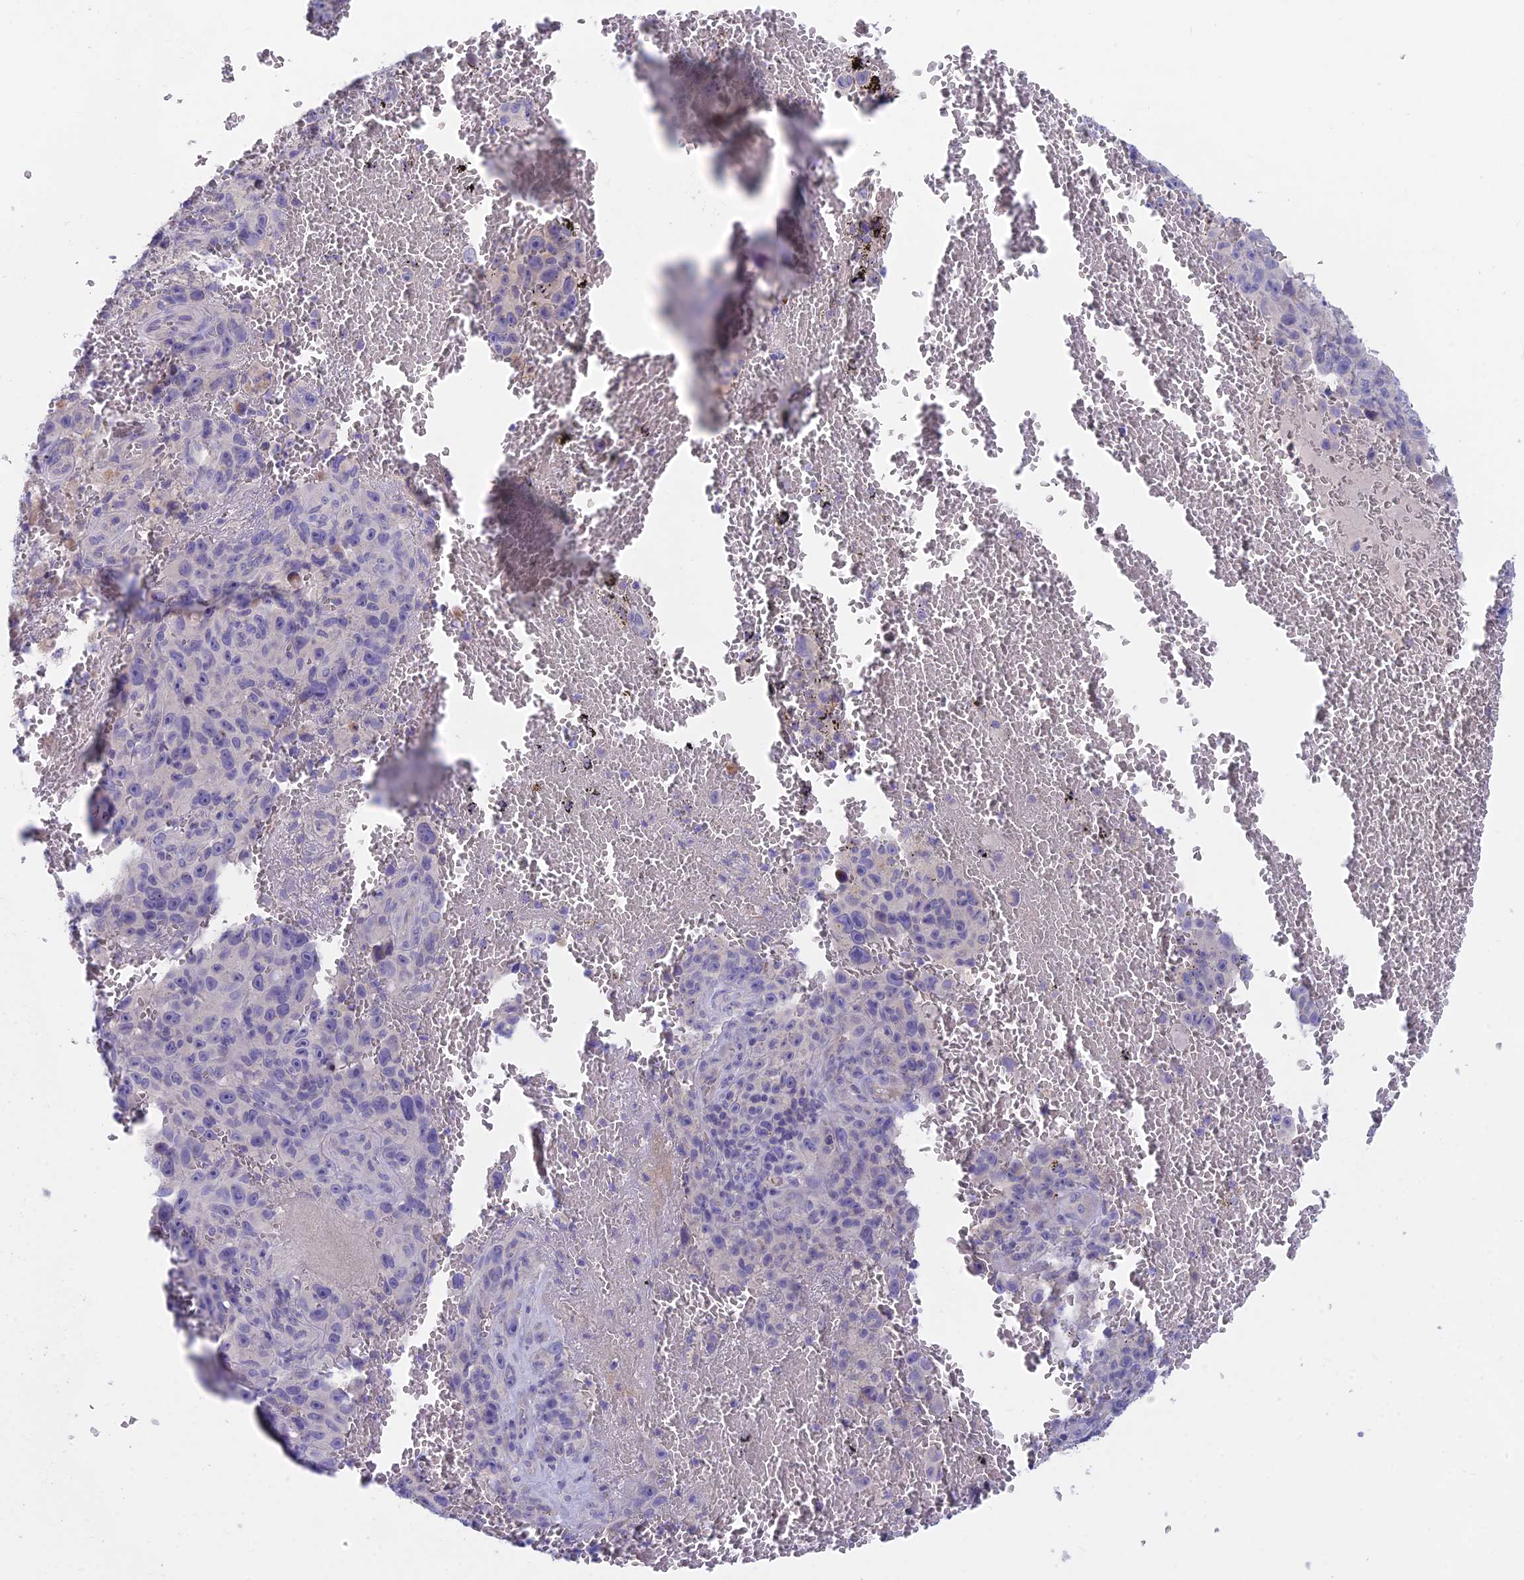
{"staining": {"intensity": "negative", "quantity": "none", "location": "none"}, "tissue": "melanoma", "cell_type": "Tumor cells", "image_type": "cancer", "snomed": [{"axis": "morphology", "description": "Malignant melanoma, NOS"}, {"axis": "topography", "description": "Skin"}], "caption": "Protein analysis of malignant melanoma shows no significant positivity in tumor cells.", "gene": "XPO7", "patient": {"sex": "female", "age": 82}}